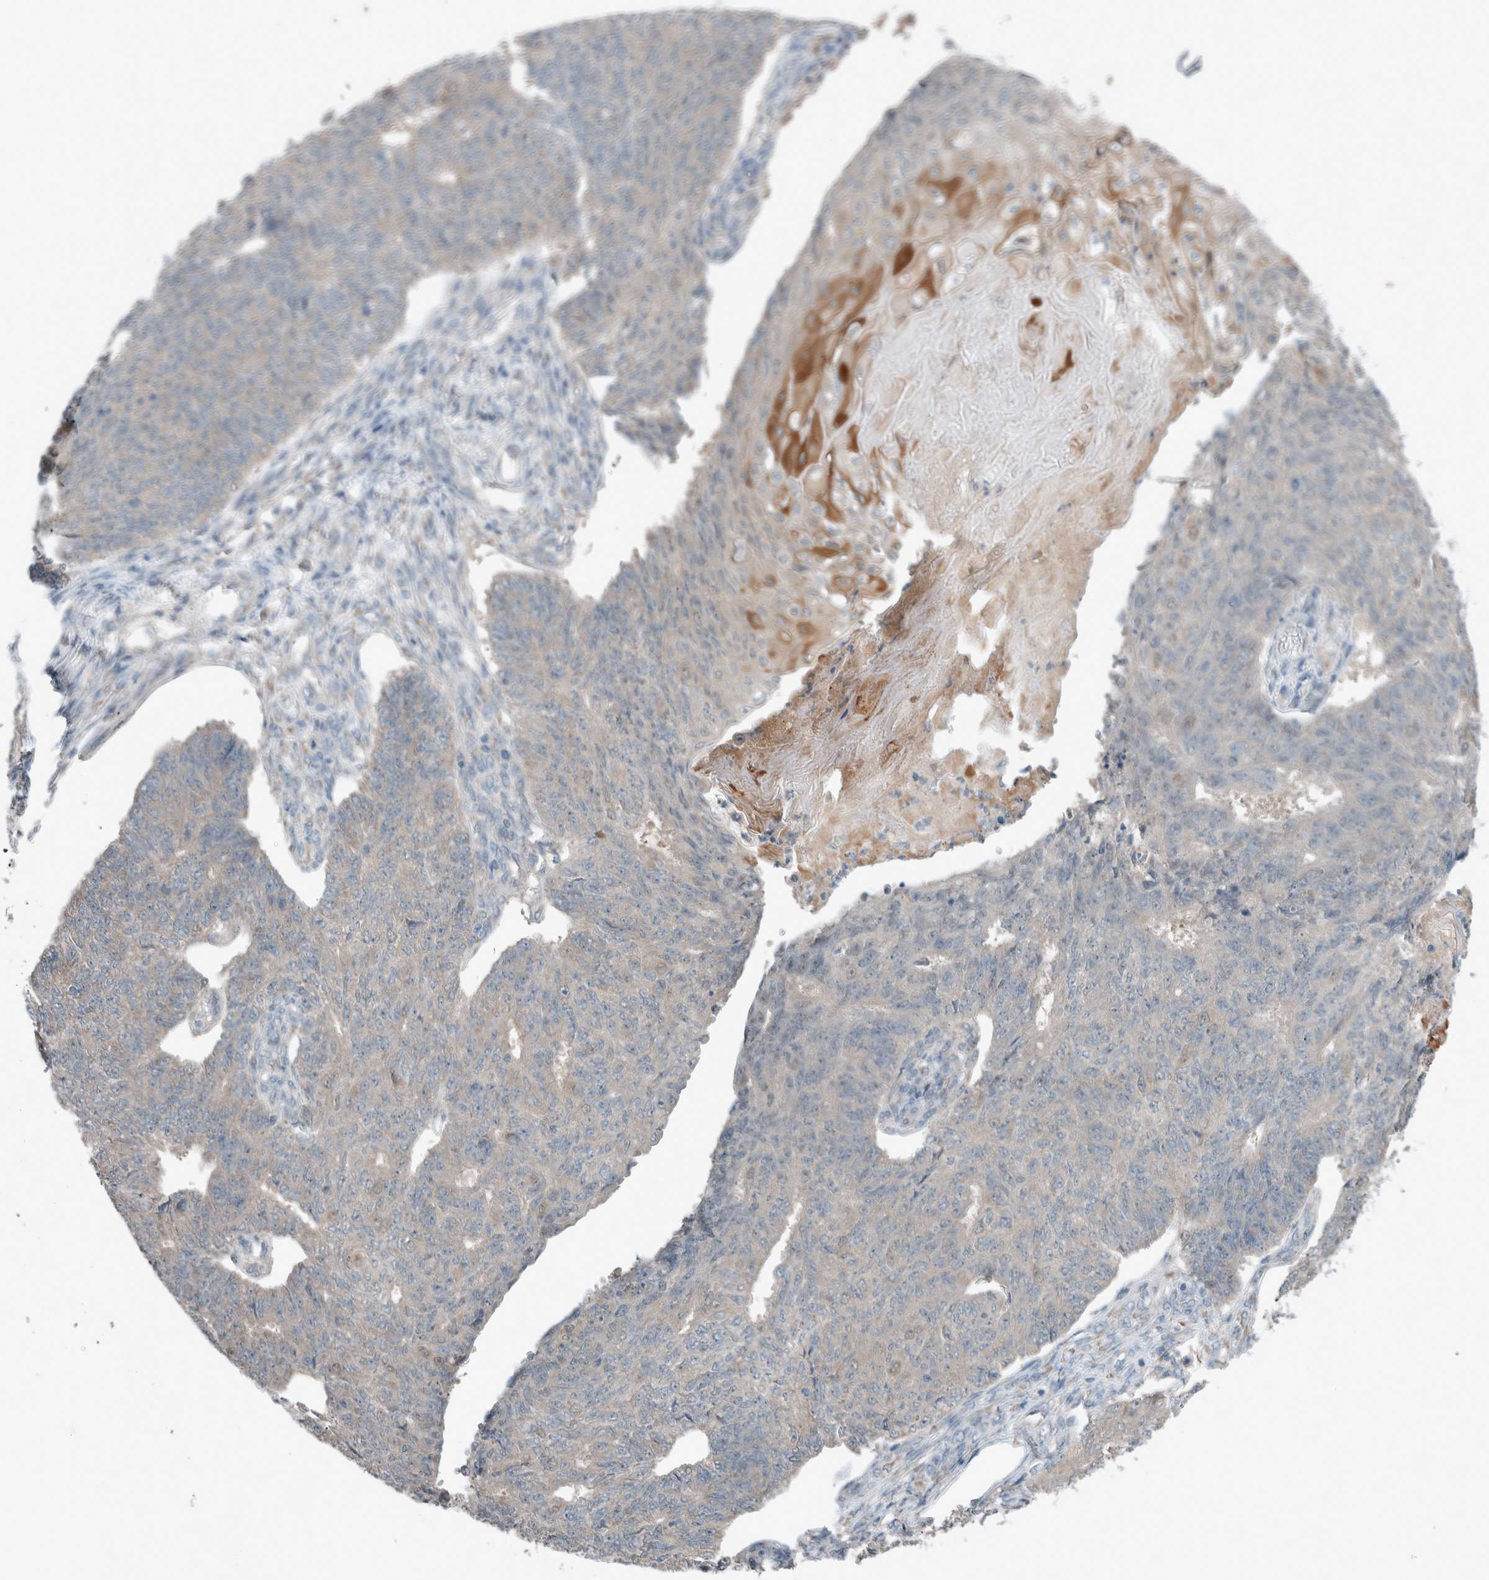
{"staining": {"intensity": "negative", "quantity": "none", "location": "none"}, "tissue": "endometrial cancer", "cell_type": "Tumor cells", "image_type": "cancer", "snomed": [{"axis": "morphology", "description": "Adenocarcinoma, NOS"}, {"axis": "topography", "description": "Endometrium"}], "caption": "This is a histopathology image of IHC staining of adenocarcinoma (endometrial), which shows no expression in tumor cells.", "gene": "RALGDS", "patient": {"sex": "female", "age": 32}}